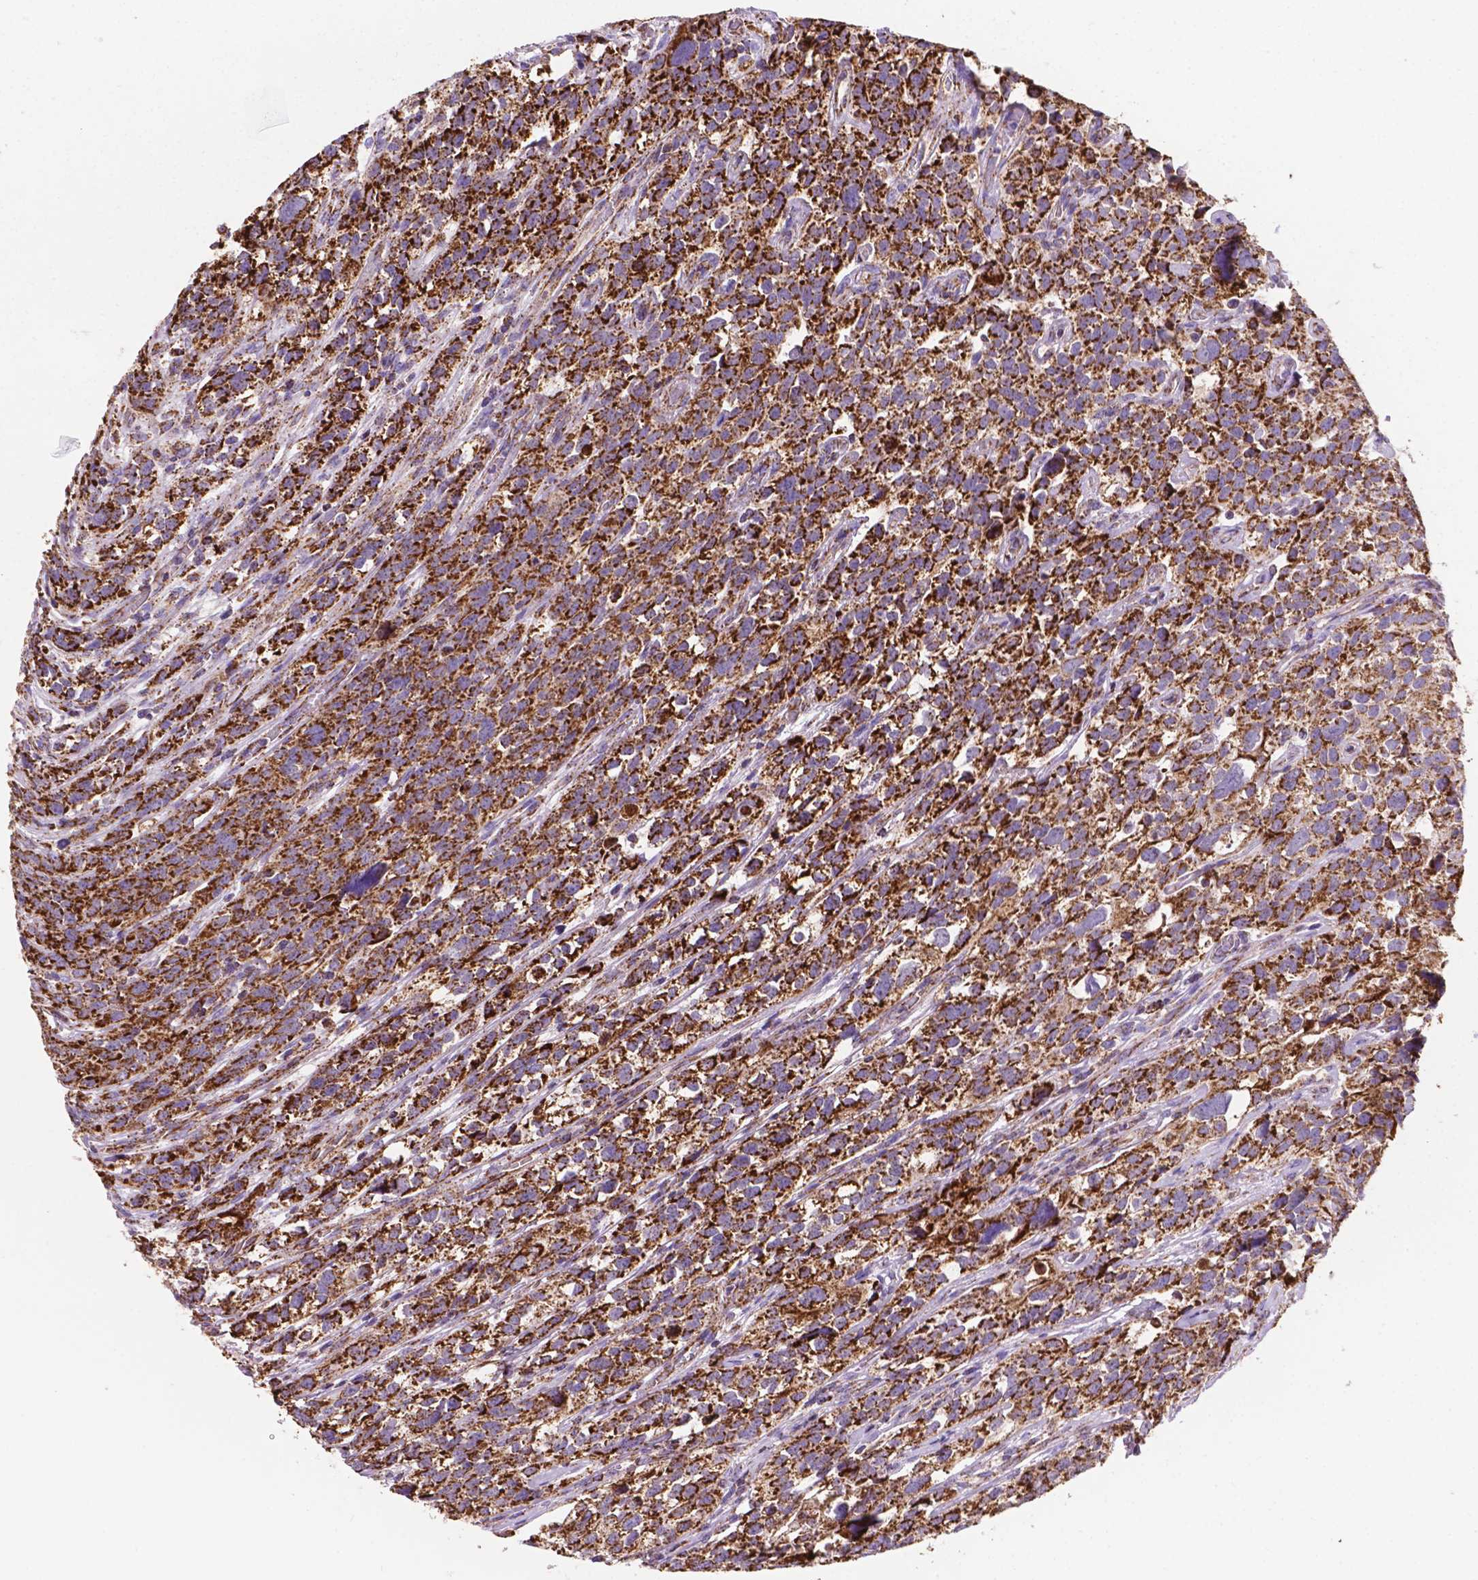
{"staining": {"intensity": "strong", "quantity": ">75%", "location": "cytoplasmic/membranous"}, "tissue": "urothelial cancer", "cell_type": "Tumor cells", "image_type": "cancer", "snomed": [{"axis": "morphology", "description": "Urothelial carcinoma, High grade"}, {"axis": "topography", "description": "Urinary bladder"}], "caption": "Tumor cells demonstrate high levels of strong cytoplasmic/membranous staining in about >75% of cells in urothelial cancer.", "gene": "HSPD1", "patient": {"sex": "female", "age": 58}}